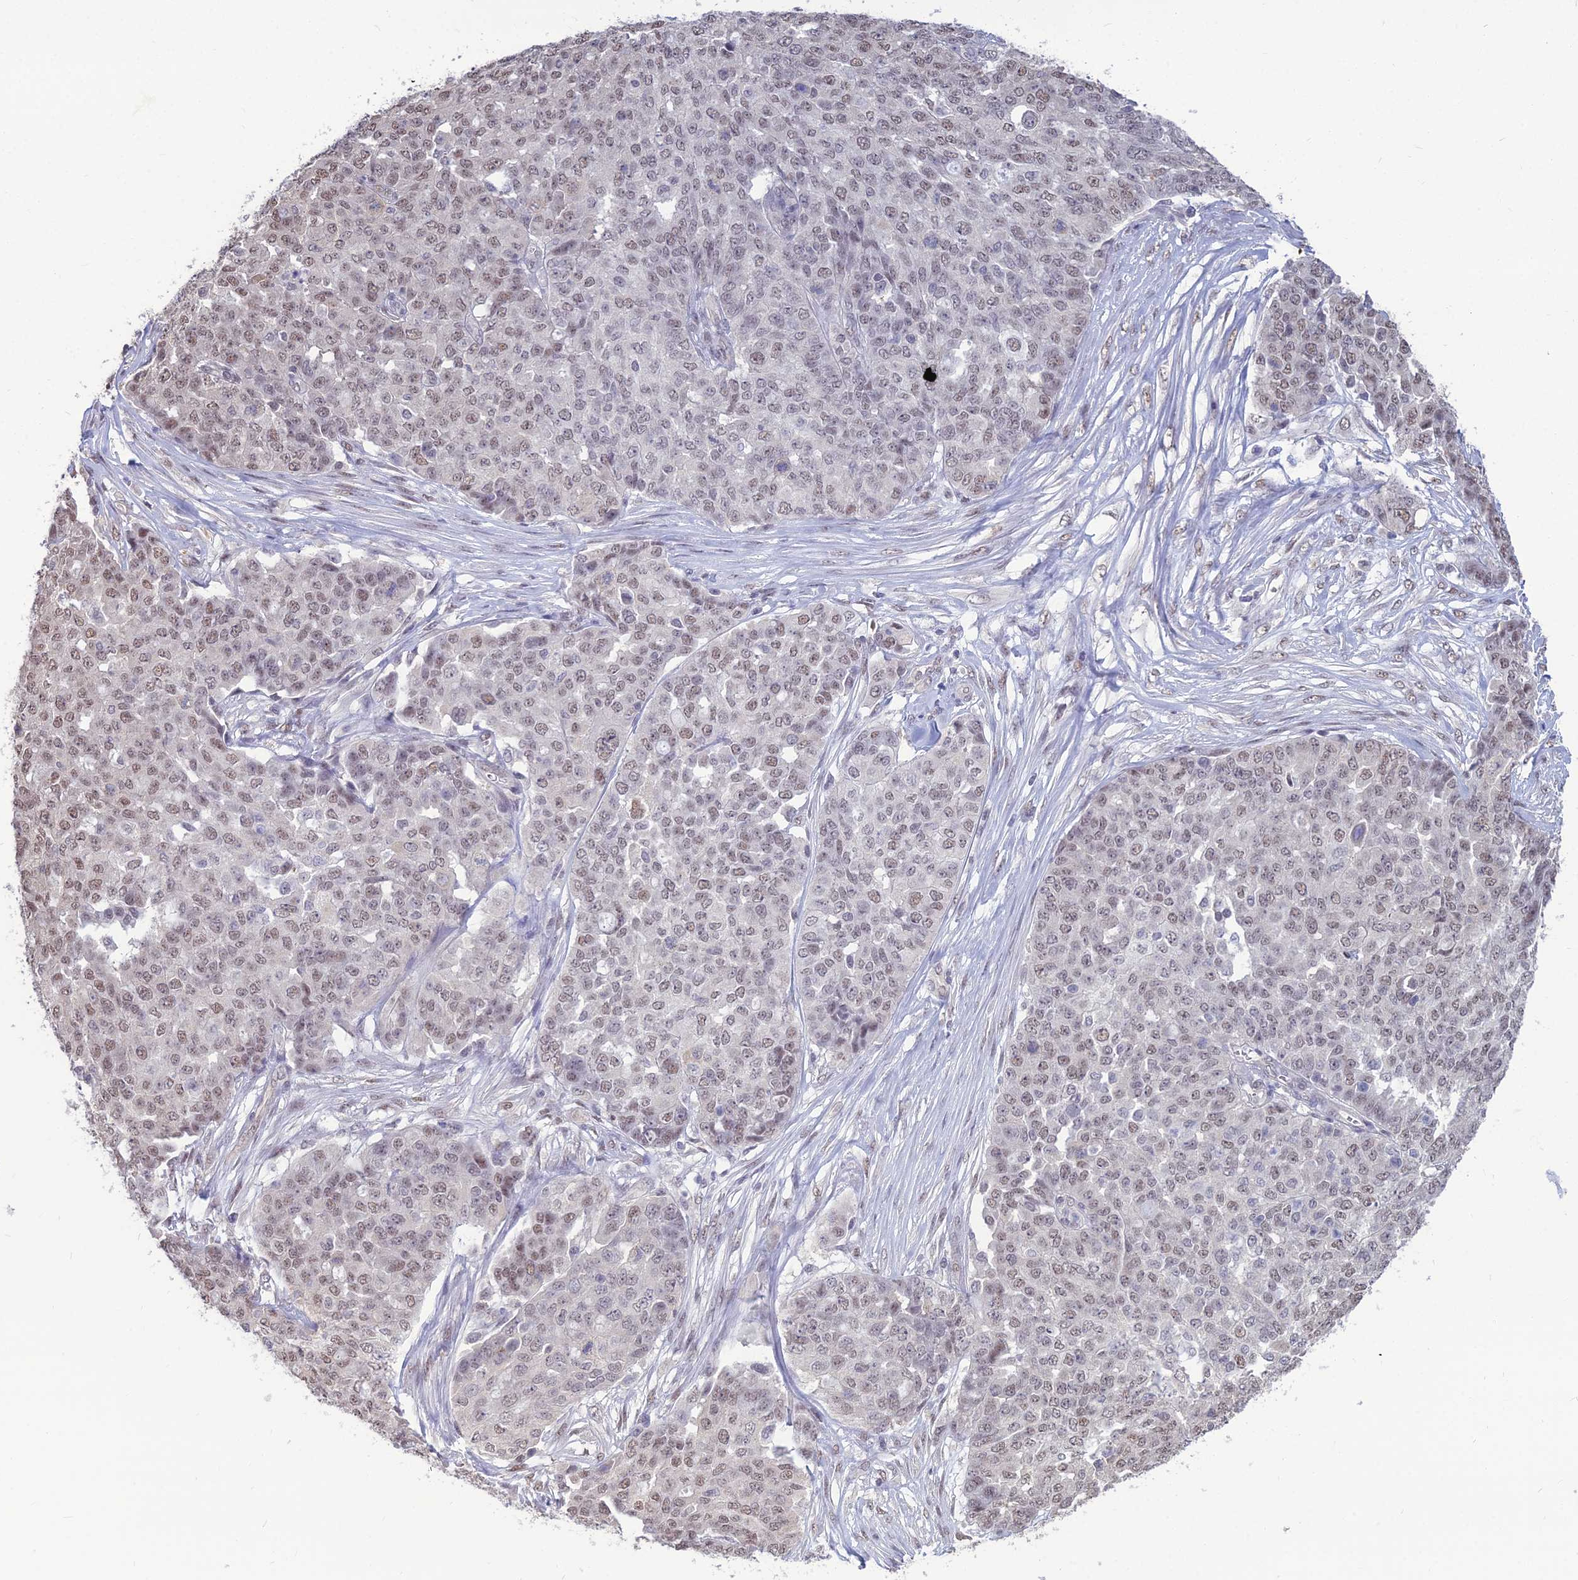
{"staining": {"intensity": "weak", "quantity": "25%-75%", "location": "nuclear"}, "tissue": "ovarian cancer", "cell_type": "Tumor cells", "image_type": "cancer", "snomed": [{"axis": "morphology", "description": "Cystadenocarcinoma, serous, NOS"}, {"axis": "topography", "description": "Soft tissue"}, {"axis": "topography", "description": "Ovary"}], "caption": "This histopathology image reveals IHC staining of ovarian serous cystadenocarcinoma, with low weak nuclear positivity in approximately 25%-75% of tumor cells.", "gene": "SRSF7", "patient": {"sex": "female", "age": 57}}